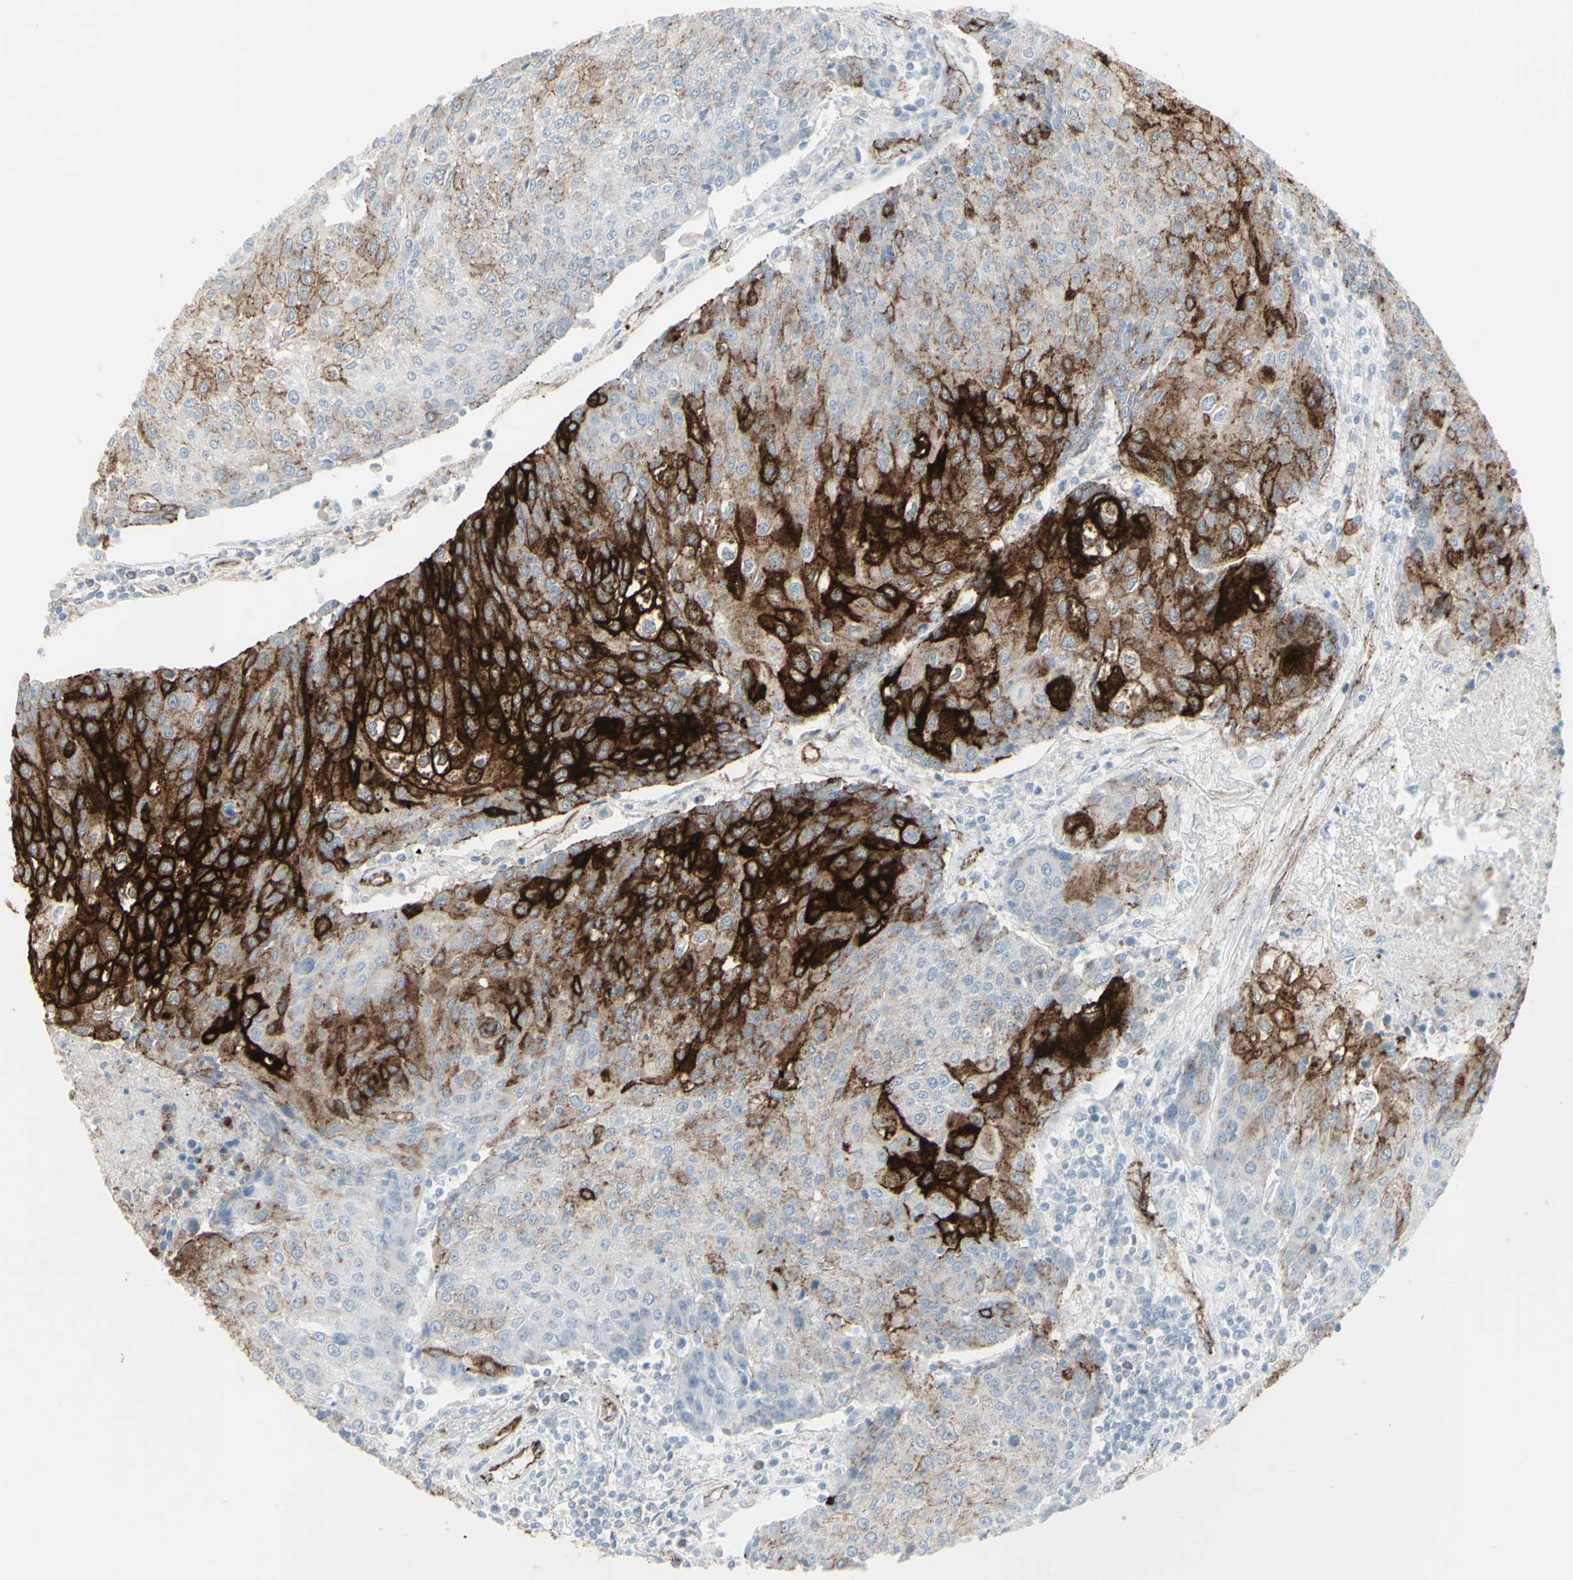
{"staining": {"intensity": "strong", "quantity": "25%-75%", "location": "cytoplasmic/membranous"}, "tissue": "urothelial cancer", "cell_type": "Tumor cells", "image_type": "cancer", "snomed": [{"axis": "morphology", "description": "Urothelial carcinoma, High grade"}, {"axis": "topography", "description": "Urinary bladder"}], "caption": "There is high levels of strong cytoplasmic/membranous positivity in tumor cells of urothelial carcinoma (high-grade), as demonstrated by immunohistochemical staining (brown color).", "gene": "GJA1", "patient": {"sex": "female", "age": 85}}